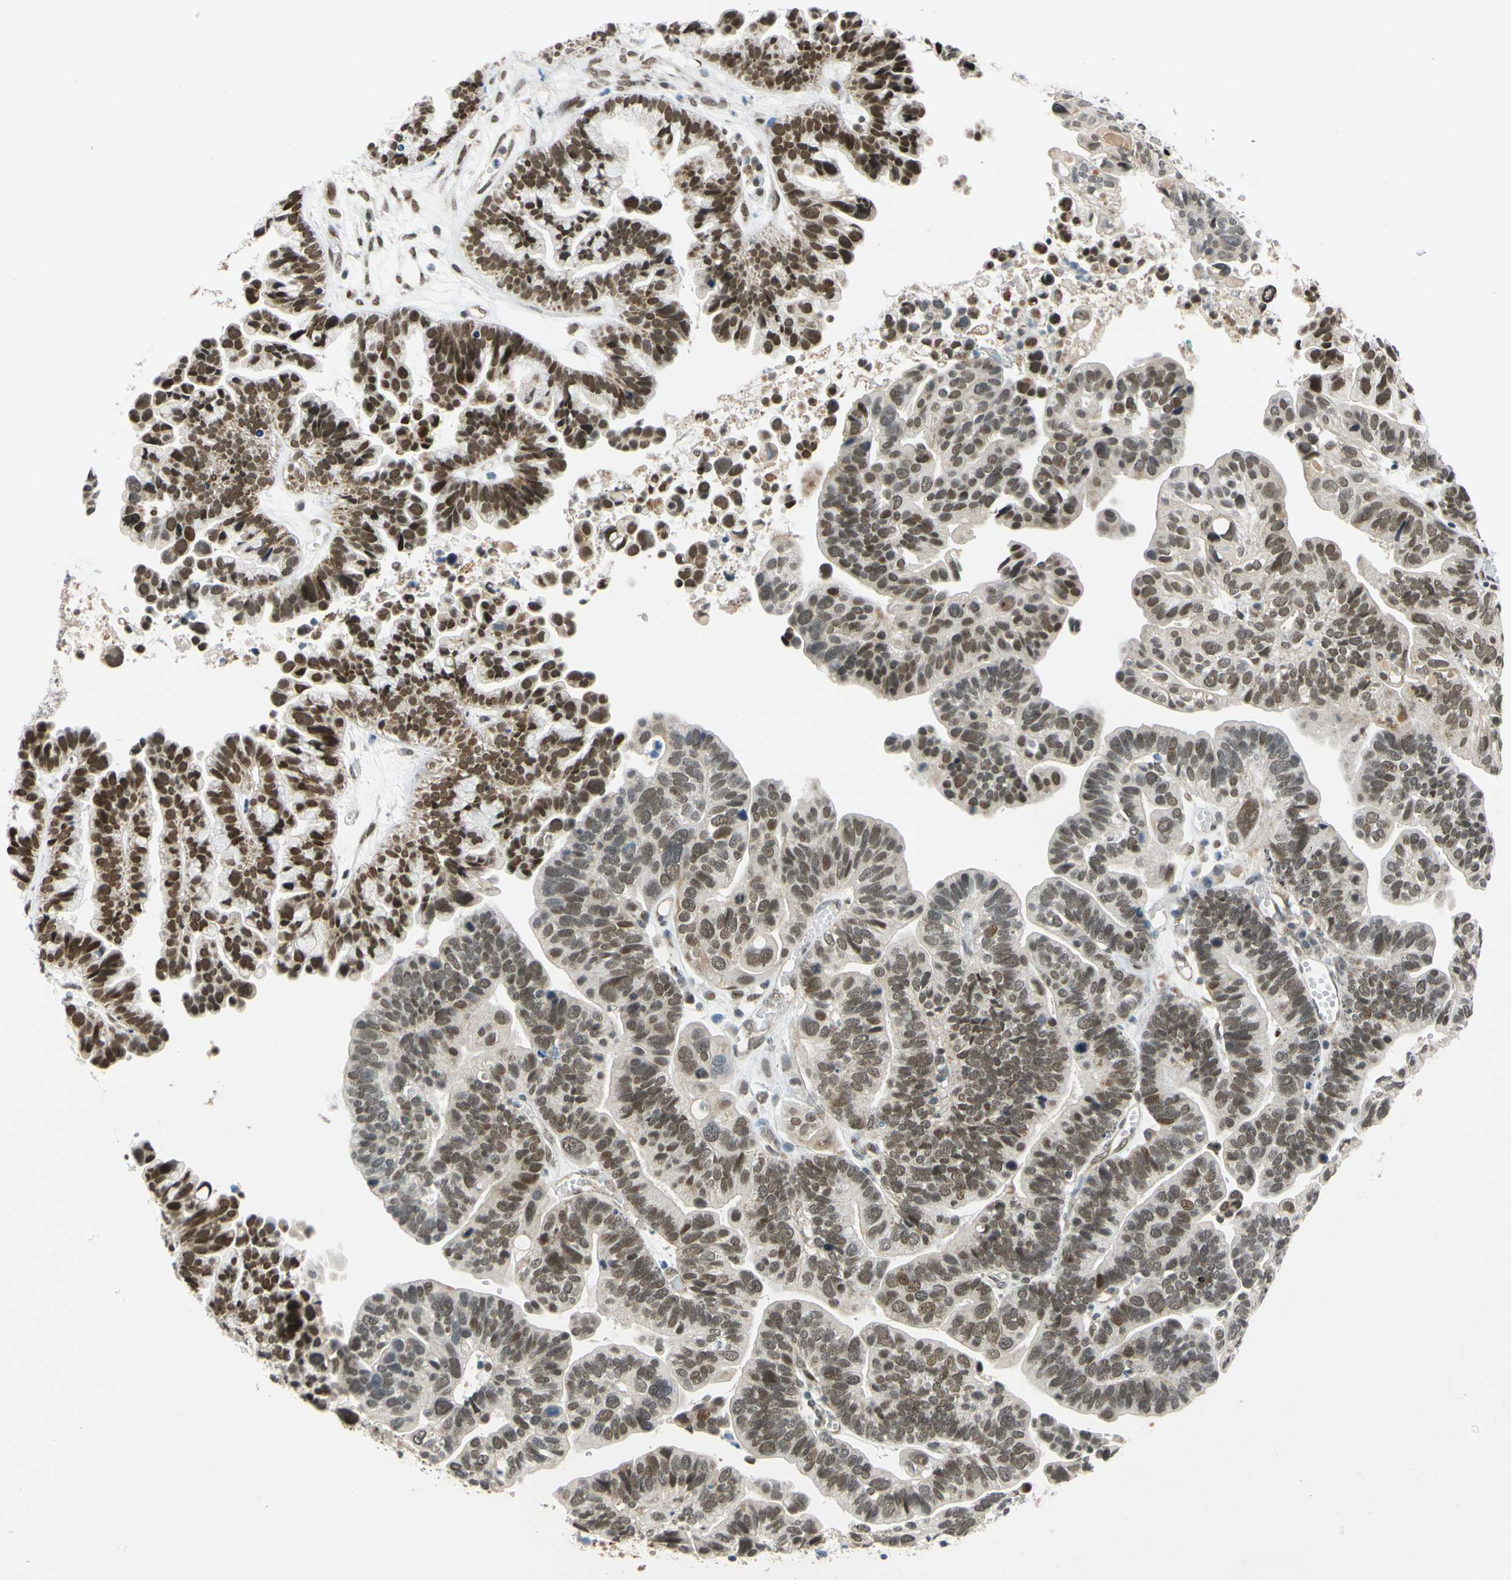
{"staining": {"intensity": "strong", "quantity": ">75%", "location": "nuclear"}, "tissue": "ovarian cancer", "cell_type": "Tumor cells", "image_type": "cancer", "snomed": [{"axis": "morphology", "description": "Cystadenocarcinoma, serous, NOS"}, {"axis": "topography", "description": "Ovary"}], "caption": "A high-resolution image shows immunohistochemistry staining of ovarian serous cystadenocarcinoma, which shows strong nuclear positivity in about >75% of tumor cells.", "gene": "POGZ", "patient": {"sex": "female", "age": 56}}